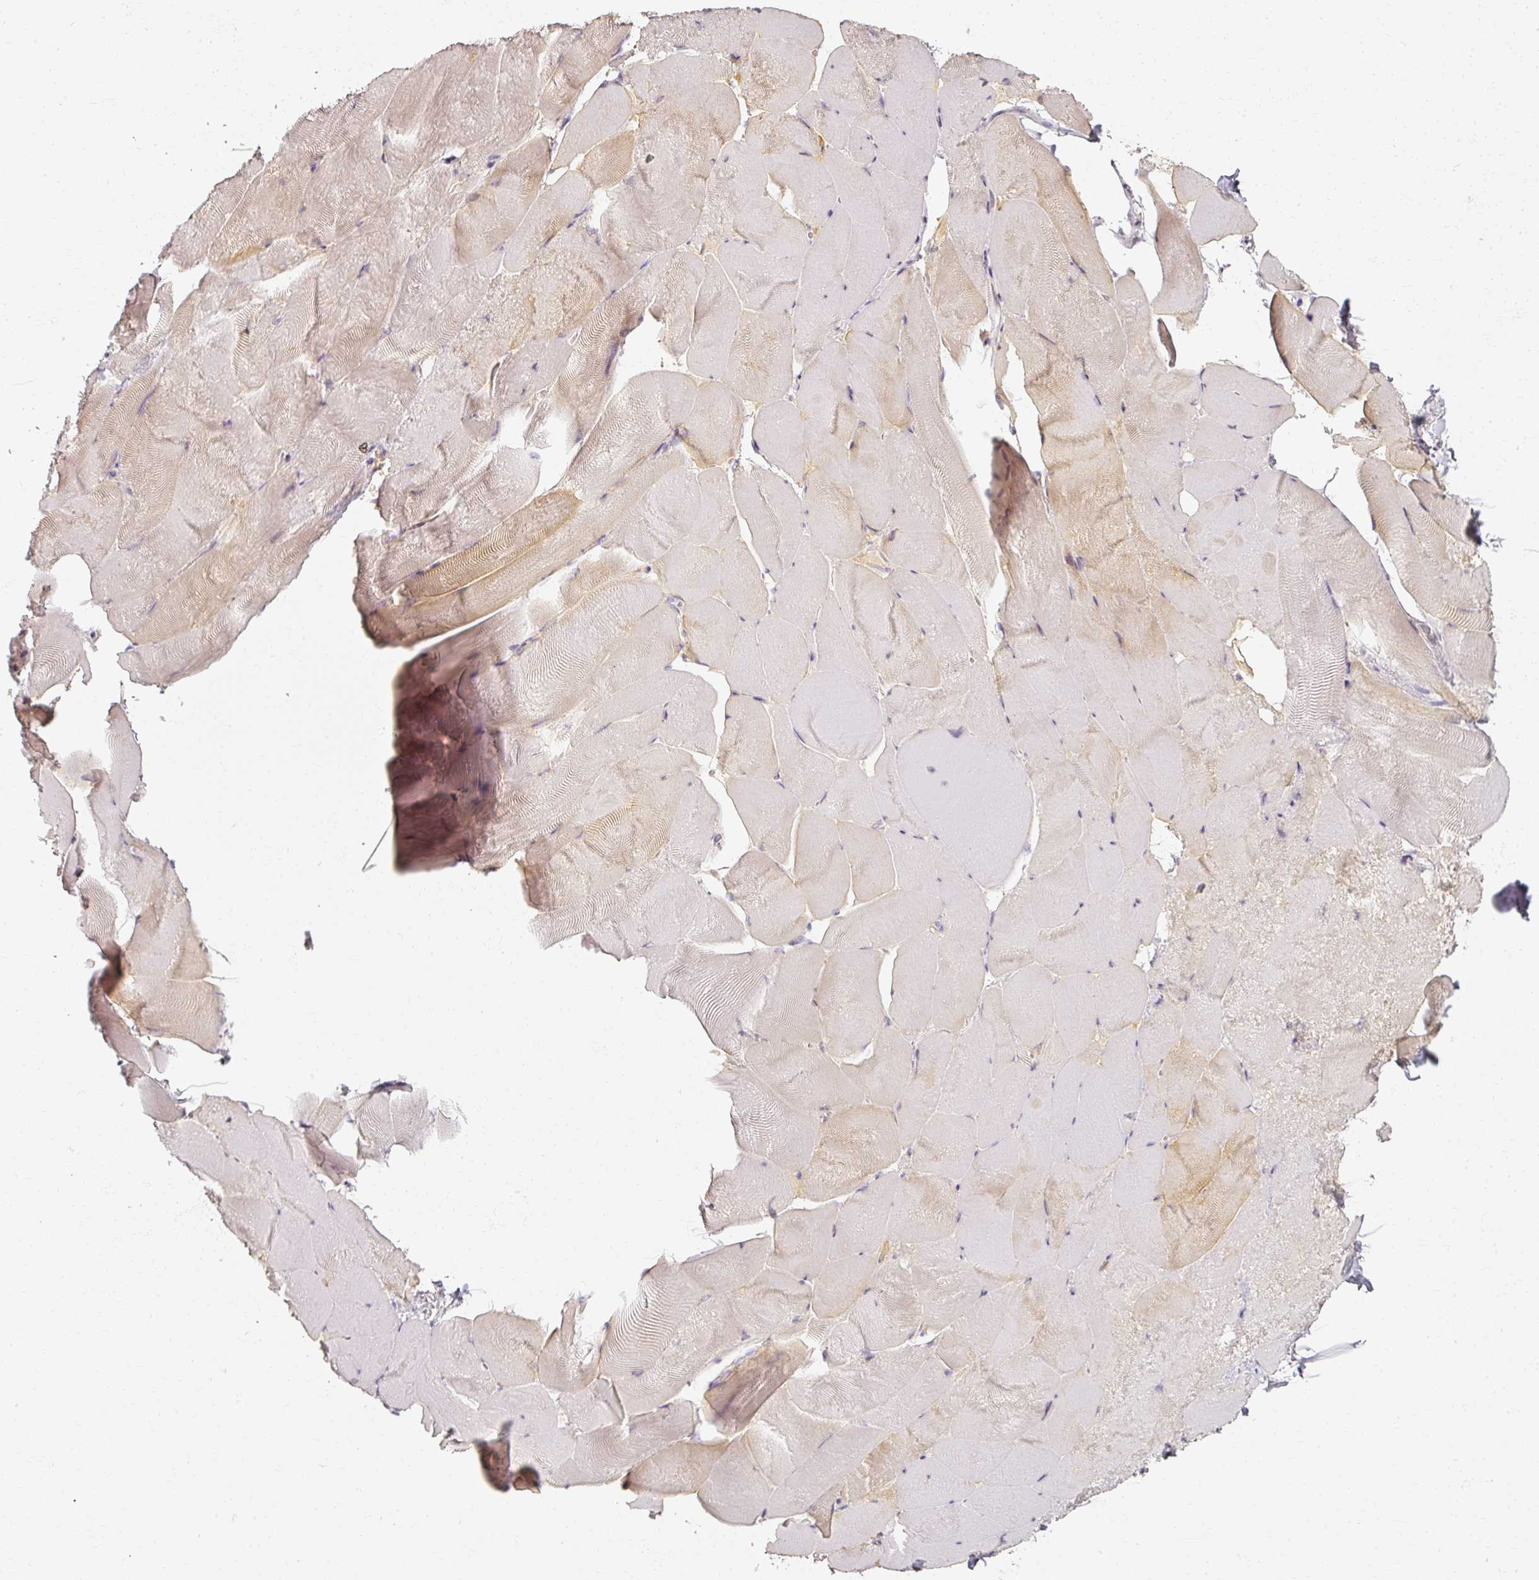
{"staining": {"intensity": "moderate", "quantity": "<25%", "location": "cytoplasmic/membranous,nuclear"}, "tissue": "skeletal muscle", "cell_type": "Myocytes", "image_type": "normal", "snomed": [{"axis": "morphology", "description": "Normal tissue, NOS"}, {"axis": "topography", "description": "Skeletal muscle"}], "caption": "Benign skeletal muscle demonstrates moderate cytoplasmic/membranous,nuclear positivity in approximately <25% of myocytes, visualized by immunohistochemistry. The protein of interest is stained brown, and the nuclei are stained in blue (DAB (3,3'-diaminobenzidine) IHC with brightfield microscopy, high magnification).", "gene": "RIPOR3", "patient": {"sex": "female", "age": 64}}